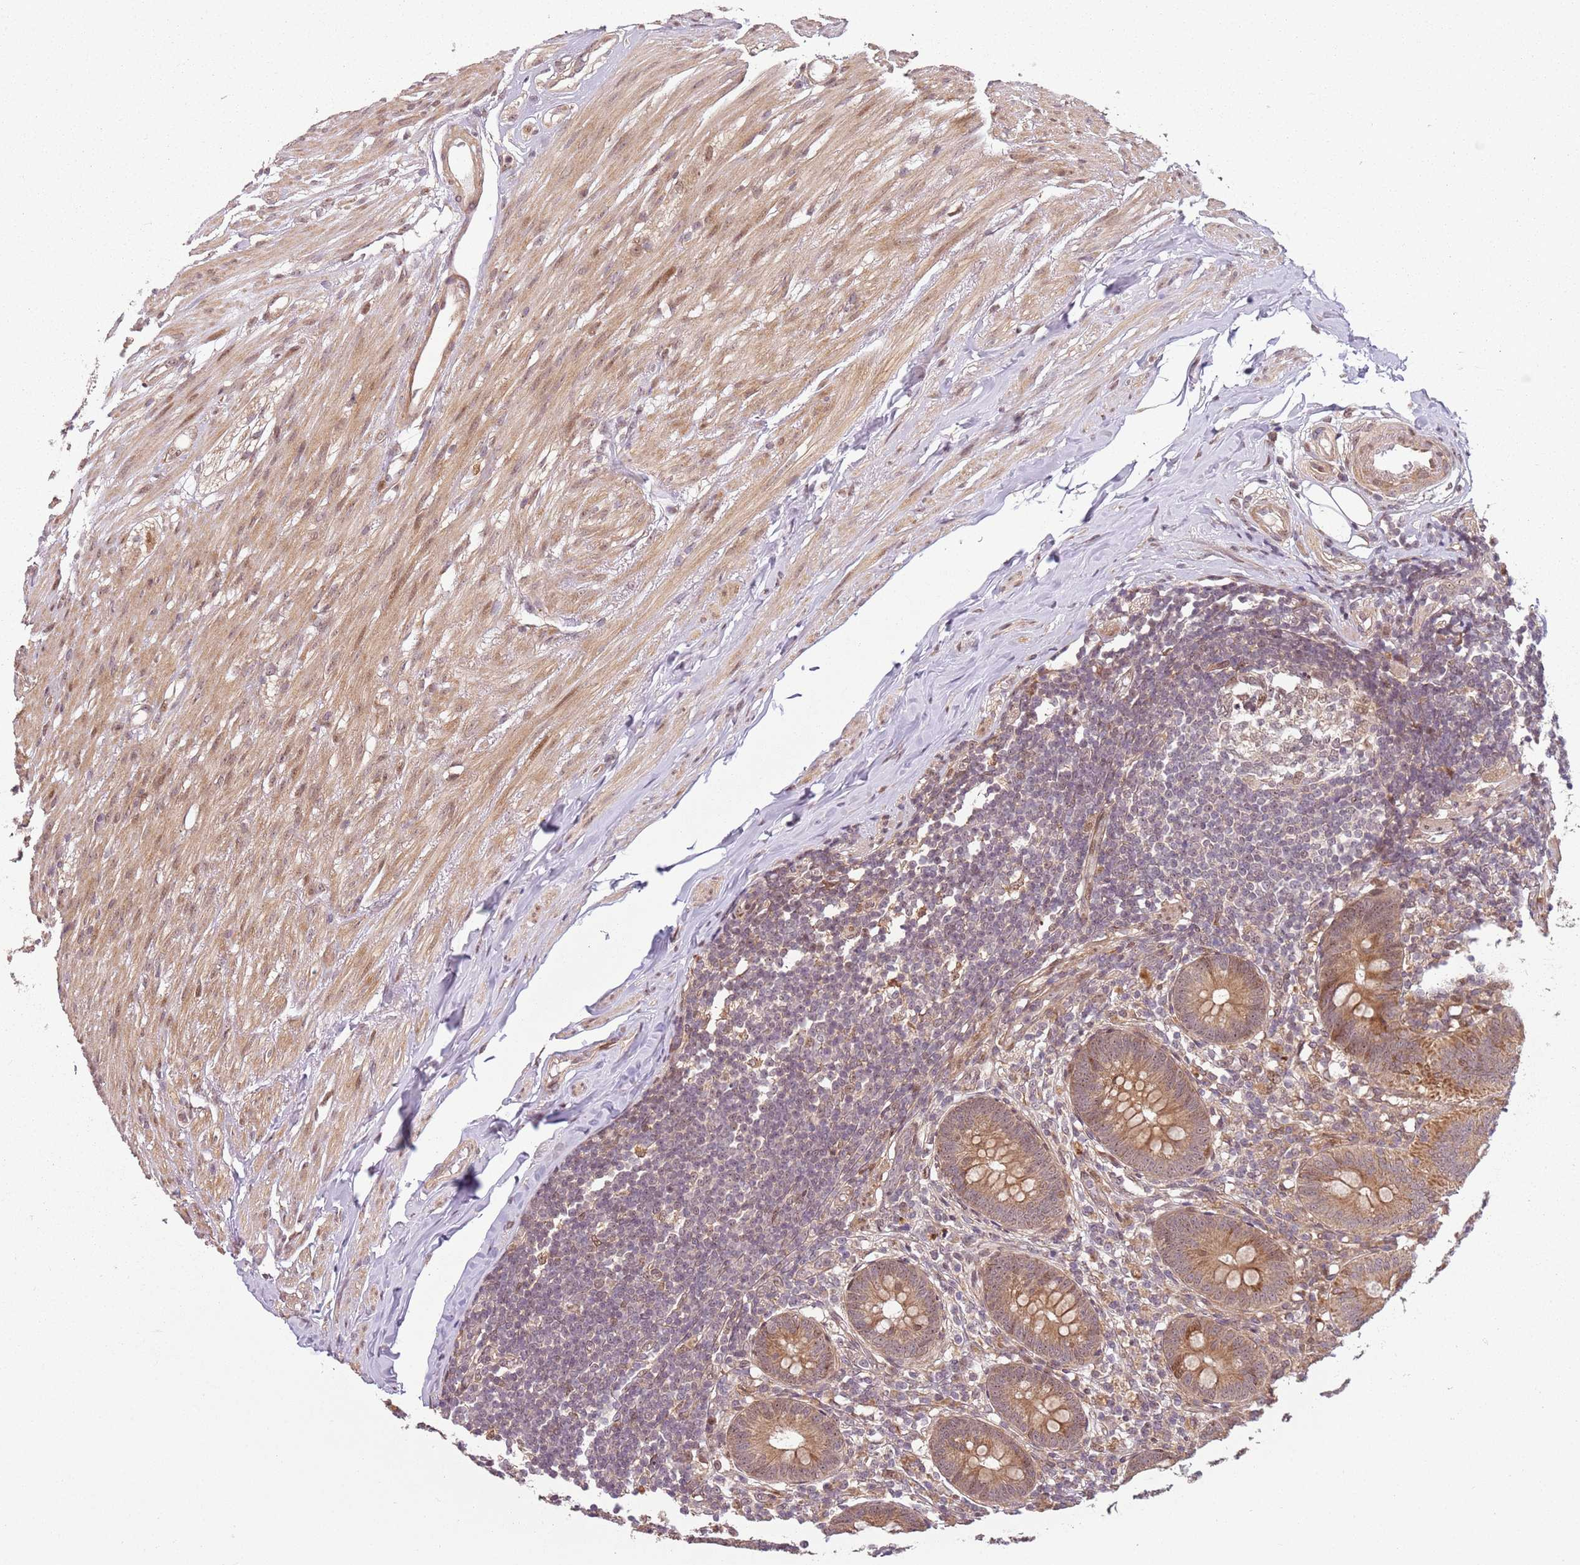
{"staining": {"intensity": "moderate", "quantity": ">75%", "location": "cytoplasmic/membranous,nuclear"}, "tissue": "appendix", "cell_type": "Glandular cells", "image_type": "normal", "snomed": [{"axis": "morphology", "description": "Normal tissue, NOS"}, {"axis": "topography", "description": "Appendix"}], "caption": "An immunohistochemistry photomicrograph of normal tissue is shown. Protein staining in brown labels moderate cytoplasmic/membranous,nuclear positivity in appendix within glandular cells. Using DAB (3,3'-diaminobenzidine) (brown) and hematoxylin (blue) stains, captured at high magnification using brightfield microscopy.", "gene": "CHURC1", "patient": {"sex": "female", "age": 62}}